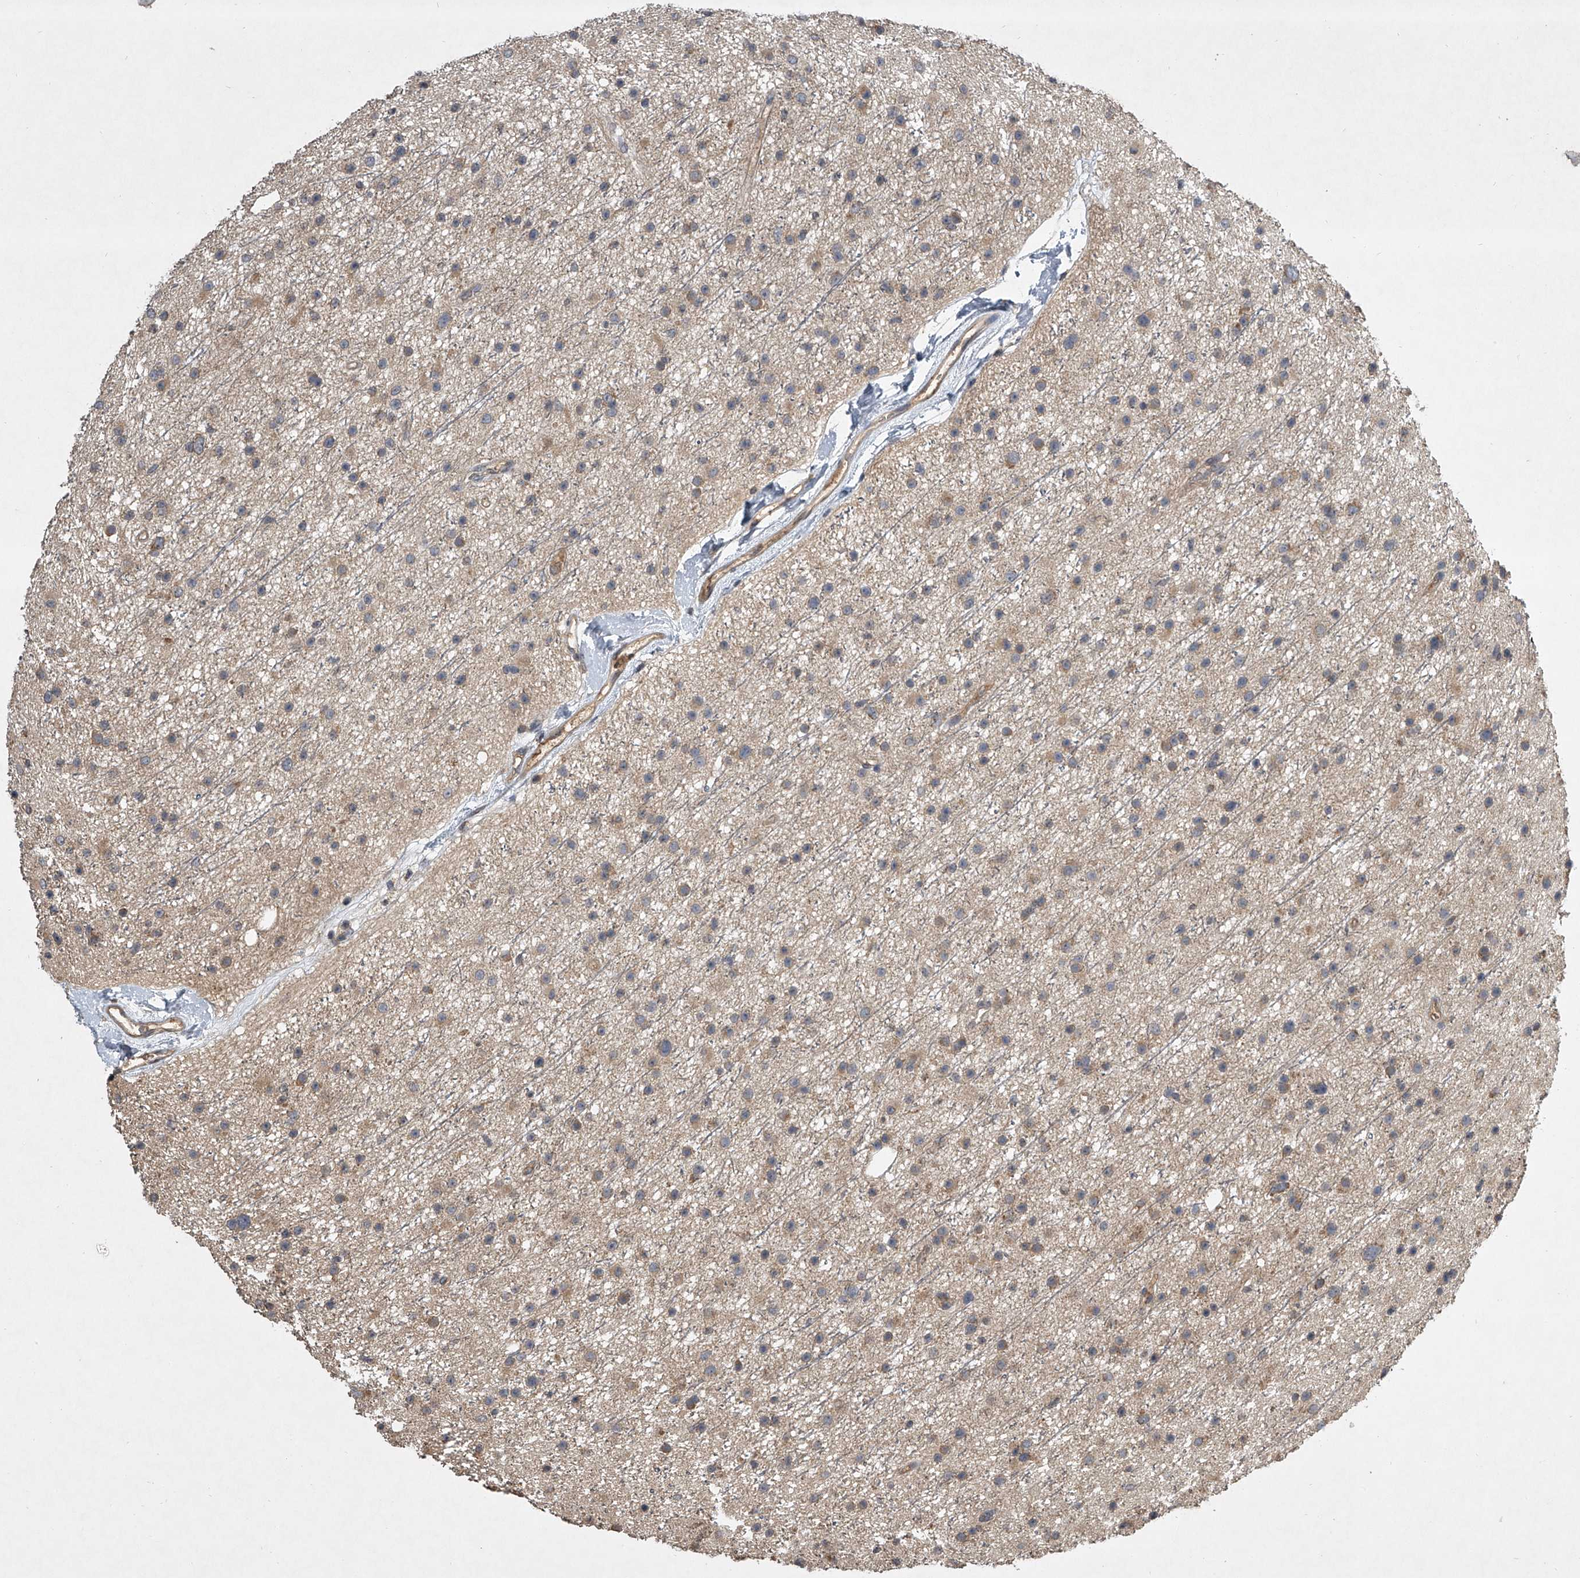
{"staining": {"intensity": "moderate", "quantity": "<25%", "location": "cytoplasmic/membranous"}, "tissue": "glioma", "cell_type": "Tumor cells", "image_type": "cancer", "snomed": [{"axis": "morphology", "description": "Glioma, malignant, Low grade"}, {"axis": "topography", "description": "Cerebral cortex"}], "caption": "There is low levels of moderate cytoplasmic/membranous expression in tumor cells of malignant low-grade glioma, as demonstrated by immunohistochemical staining (brown color).", "gene": "NFS1", "patient": {"sex": "female", "age": 39}}